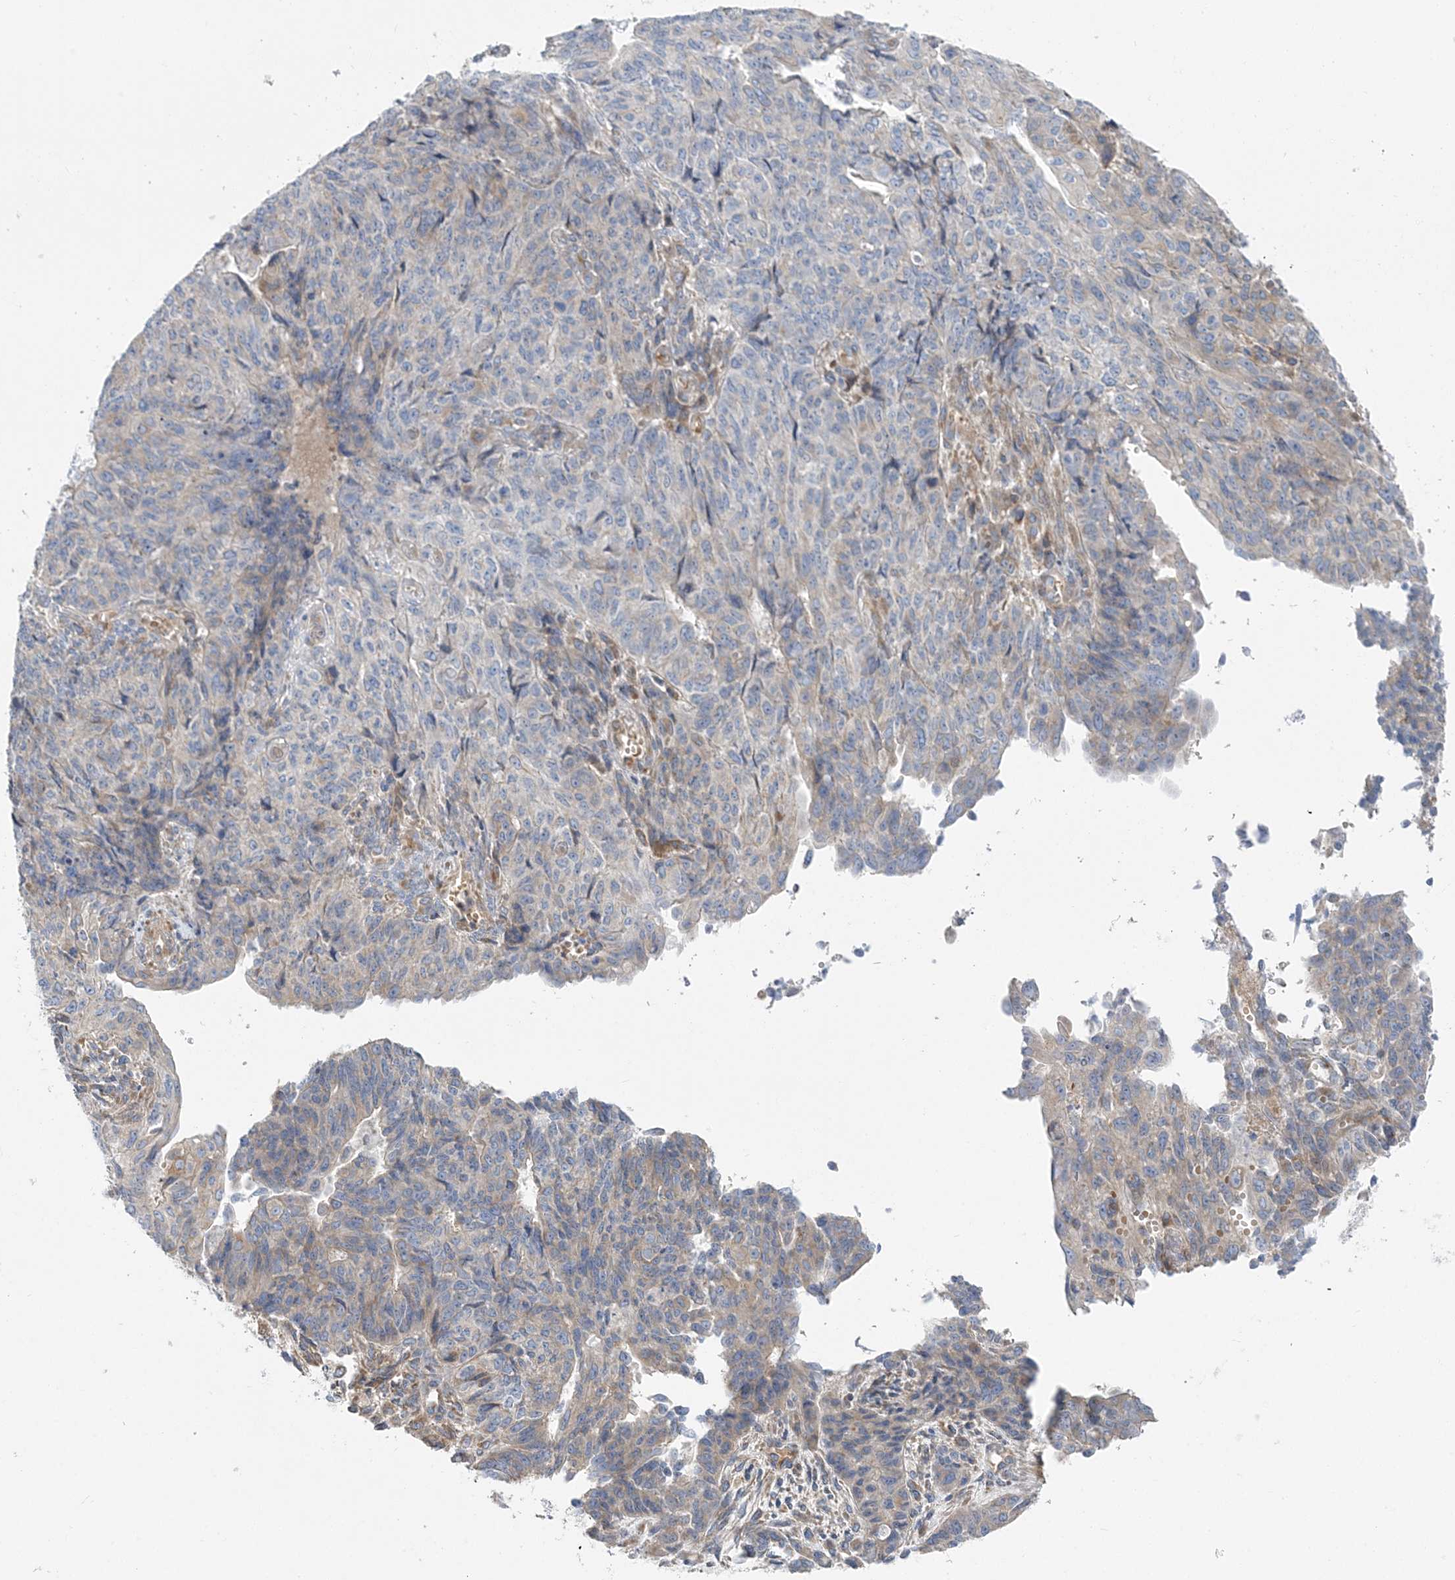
{"staining": {"intensity": "moderate", "quantity": "<25%", "location": "cytoplasmic/membranous"}, "tissue": "endometrial cancer", "cell_type": "Tumor cells", "image_type": "cancer", "snomed": [{"axis": "morphology", "description": "Adenocarcinoma, NOS"}, {"axis": "topography", "description": "Endometrium"}], "caption": "Tumor cells exhibit low levels of moderate cytoplasmic/membranous staining in approximately <25% of cells in human adenocarcinoma (endometrial). (IHC, brightfield microscopy, high magnification).", "gene": "FAM114A2", "patient": {"sex": "female", "age": 32}}